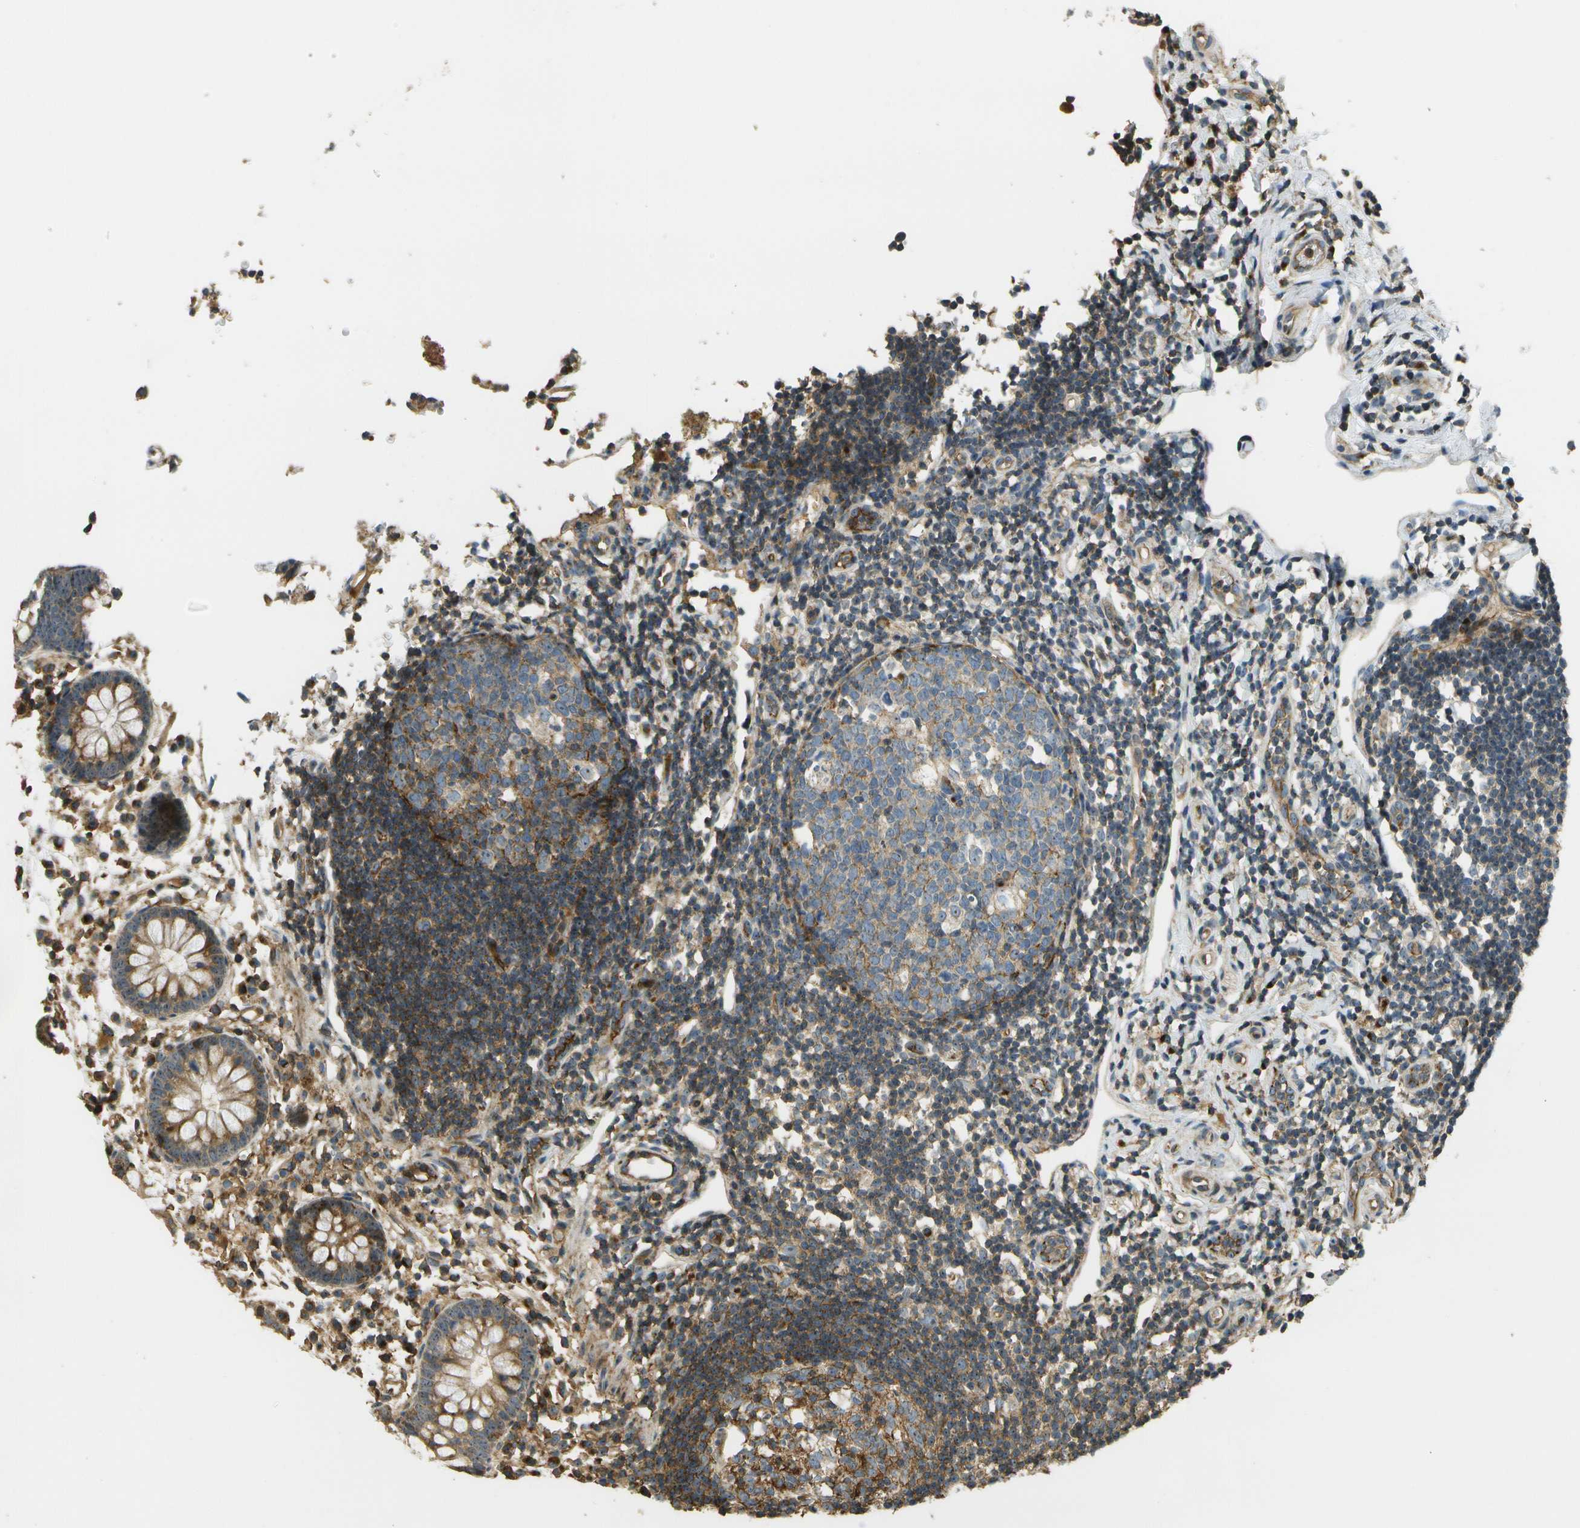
{"staining": {"intensity": "moderate", "quantity": ">75%", "location": "cytoplasmic/membranous,nuclear"}, "tissue": "appendix", "cell_type": "Glandular cells", "image_type": "normal", "snomed": [{"axis": "morphology", "description": "Normal tissue, NOS"}, {"axis": "topography", "description": "Appendix"}], "caption": "Immunohistochemistry (IHC) (DAB (3,3'-diaminobenzidine)) staining of normal appendix exhibits moderate cytoplasmic/membranous,nuclear protein positivity in approximately >75% of glandular cells.", "gene": "LRP12", "patient": {"sex": "female", "age": 20}}